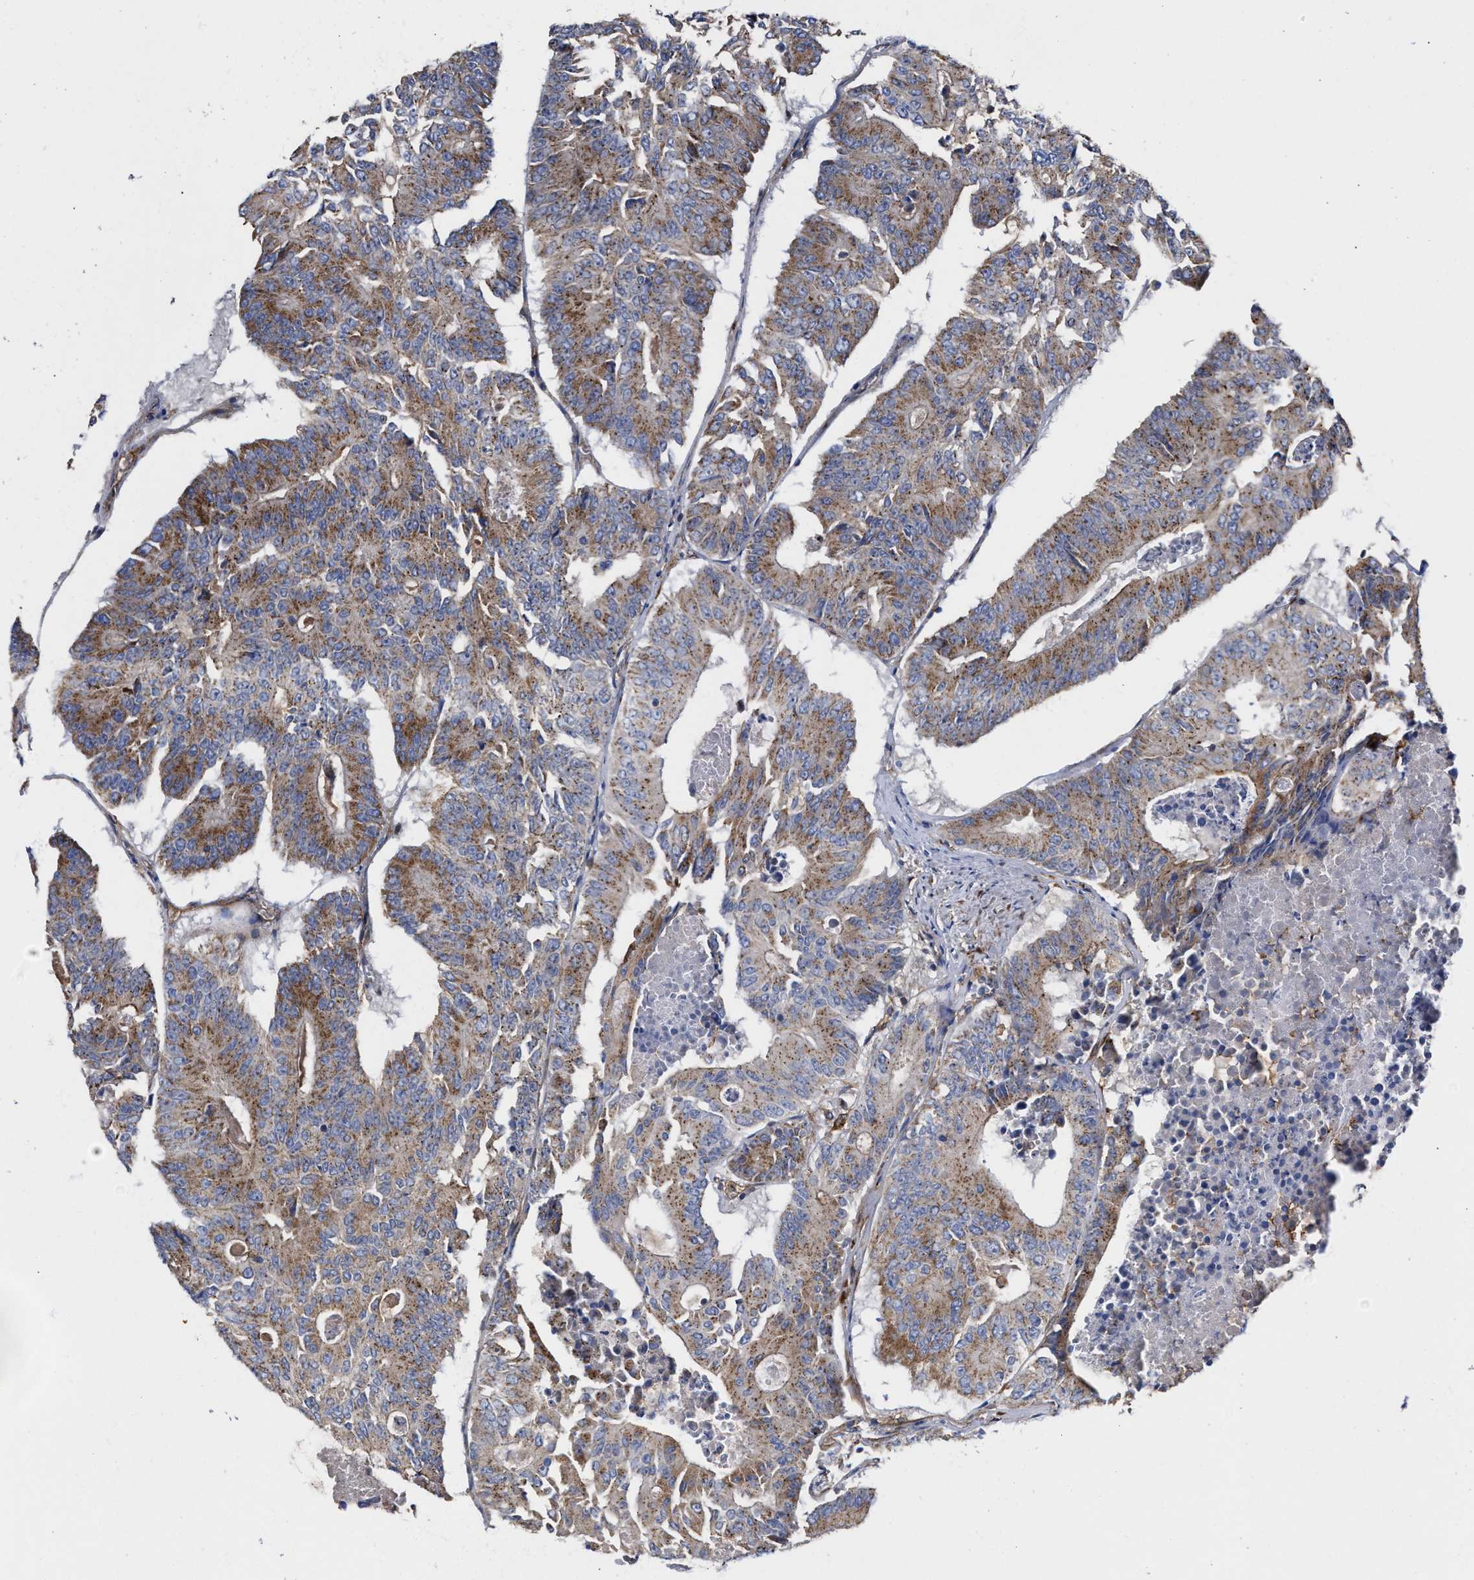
{"staining": {"intensity": "moderate", "quantity": ">75%", "location": "cytoplasmic/membranous"}, "tissue": "colorectal cancer", "cell_type": "Tumor cells", "image_type": "cancer", "snomed": [{"axis": "morphology", "description": "Adenocarcinoma, NOS"}, {"axis": "topography", "description": "Colon"}], "caption": "High-magnification brightfield microscopy of adenocarcinoma (colorectal) stained with DAB (brown) and counterstained with hematoxylin (blue). tumor cells exhibit moderate cytoplasmic/membranous staining is seen in about>75% of cells.", "gene": "HS3ST5", "patient": {"sex": "male", "age": 87}}